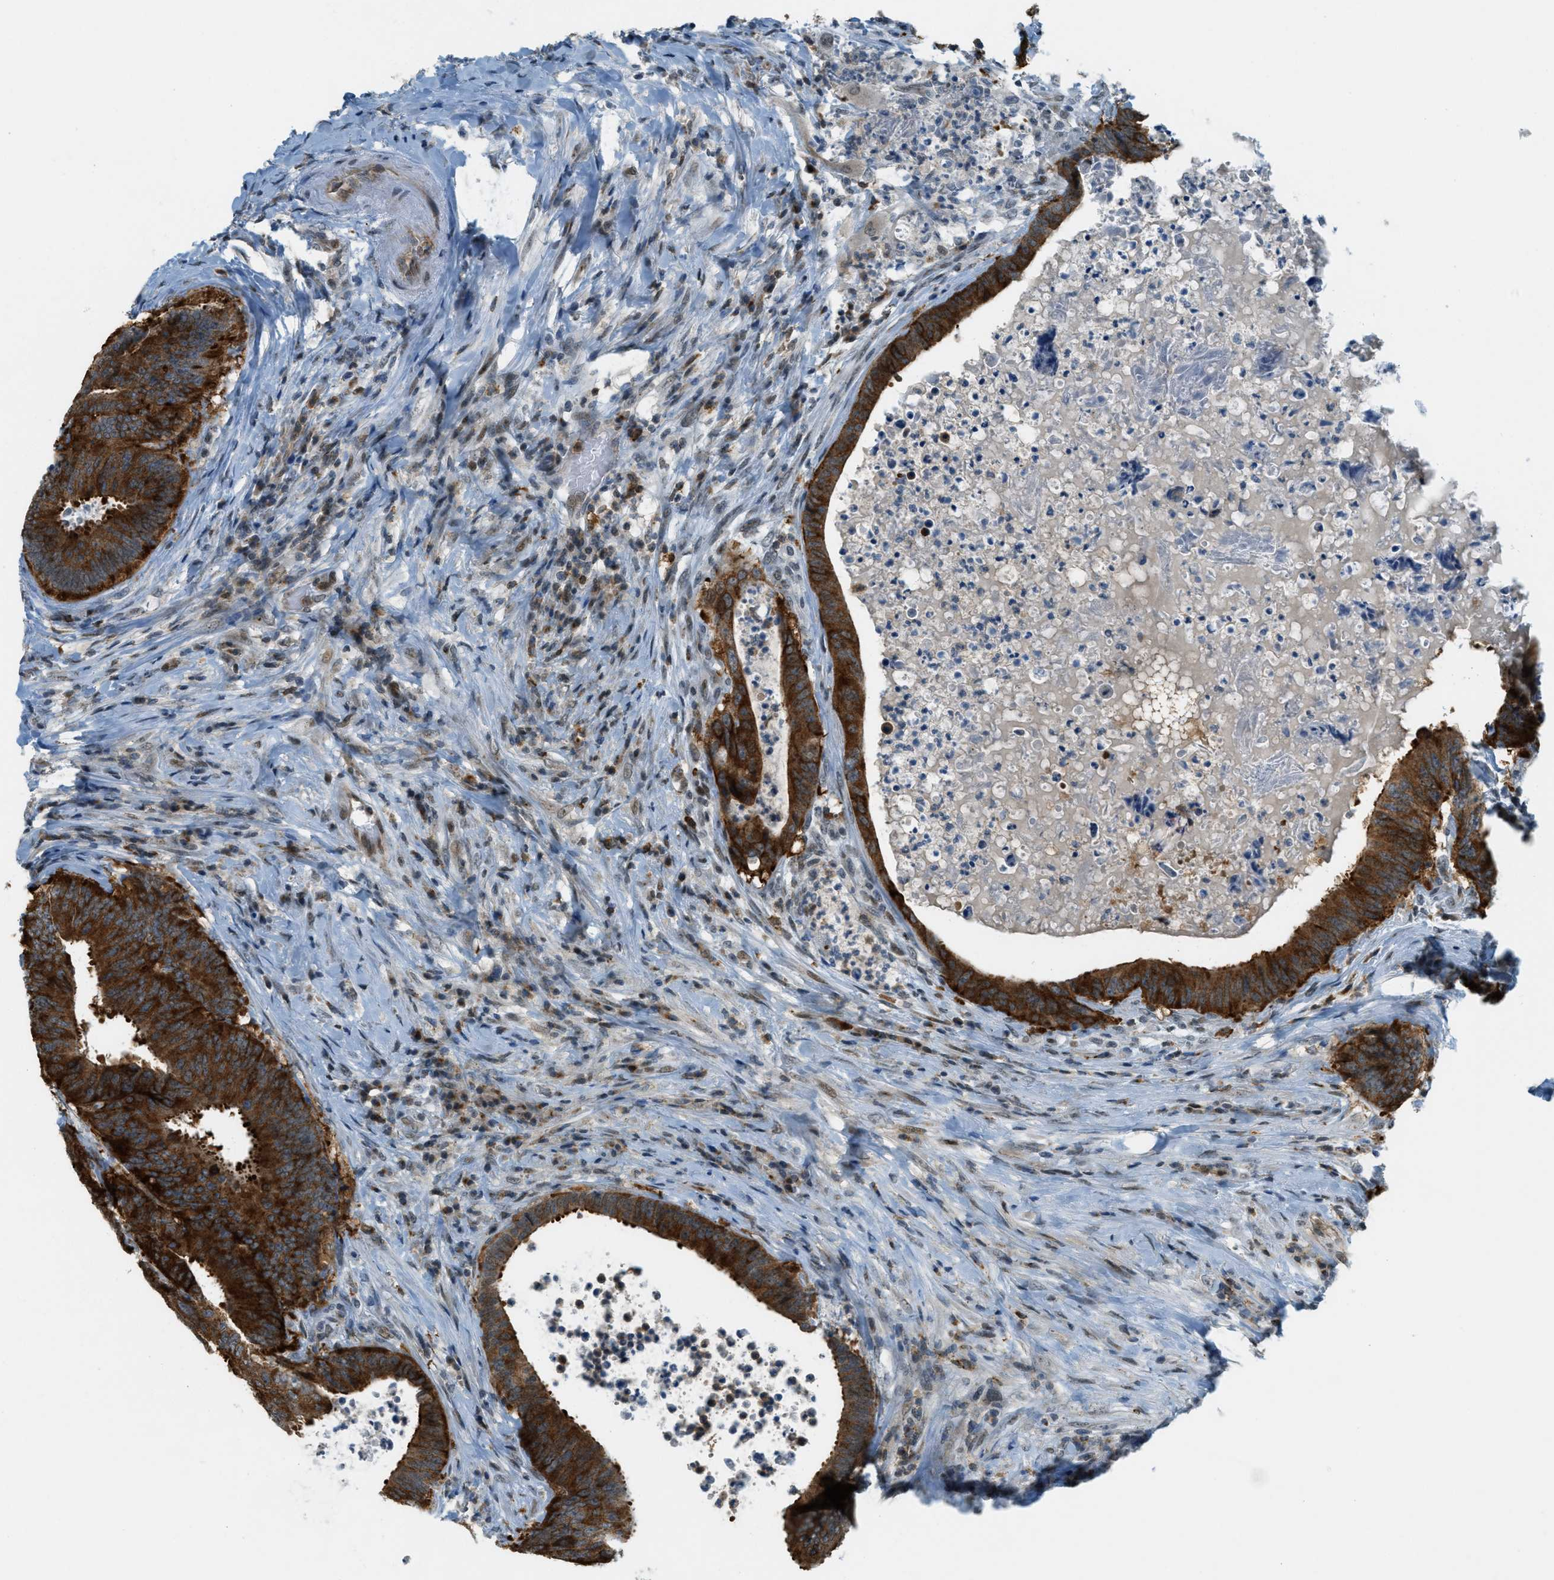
{"staining": {"intensity": "strong", "quantity": ">75%", "location": "cytoplasmic/membranous"}, "tissue": "colorectal cancer", "cell_type": "Tumor cells", "image_type": "cancer", "snomed": [{"axis": "morphology", "description": "Adenocarcinoma, NOS"}, {"axis": "topography", "description": "Rectum"}], "caption": "Protein expression analysis of colorectal cancer shows strong cytoplasmic/membranous positivity in approximately >75% of tumor cells.", "gene": "FYN", "patient": {"sex": "male", "age": 72}}